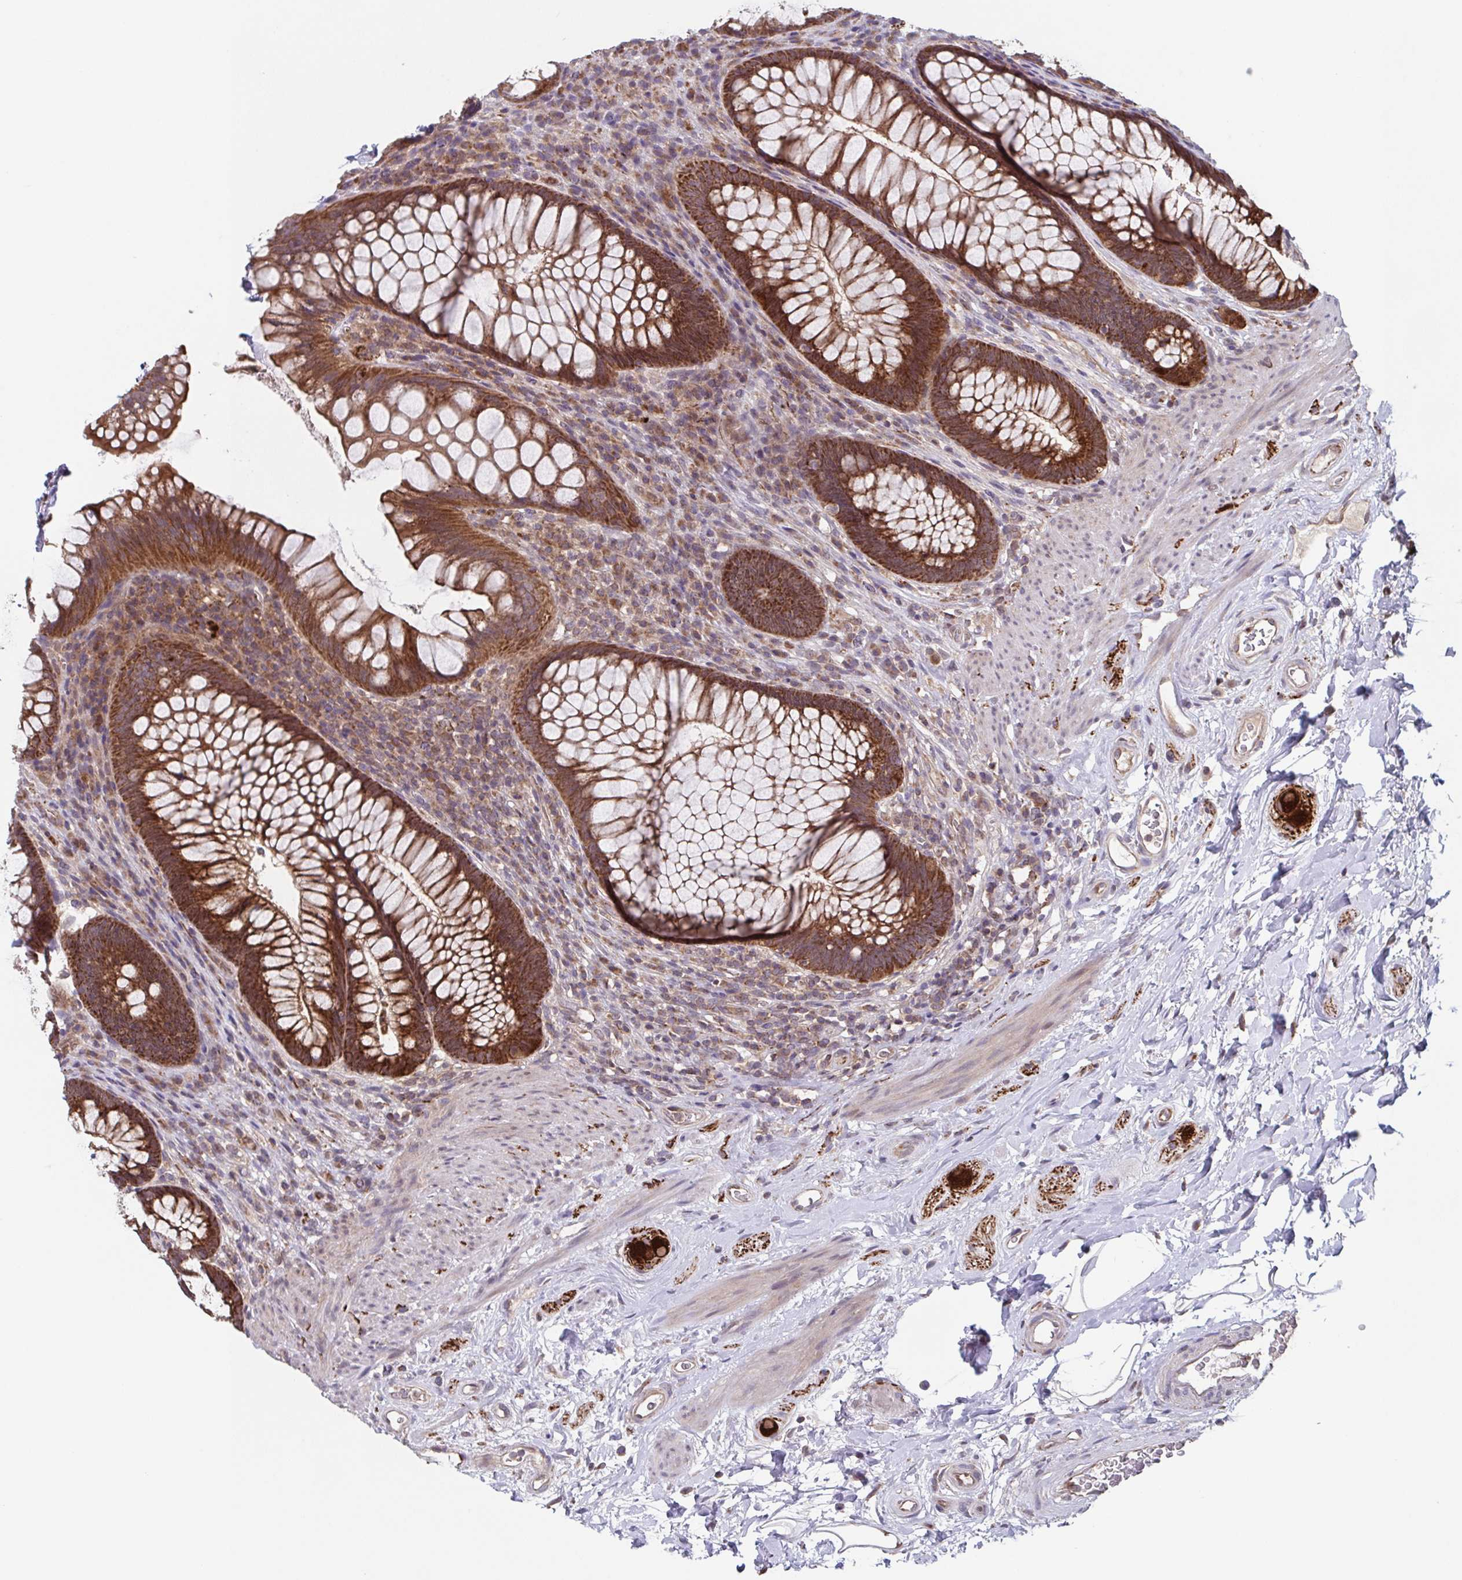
{"staining": {"intensity": "strong", "quantity": ">75%", "location": "cytoplasmic/membranous"}, "tissue": "rectum", "cell_type": "Glandular cells", "image_type": "normal", "snomed": [{"axis": "morphology", "description": "Normal tissue, NOS"}, {"axis": "topography", "description": "Smooth muscle"}, {"axis": "topography", "description": "Rectum"}], "caption": "Benign rectum demonstrates strong cytoplasmic/membranous staining in approximately >75% of glandular cells, visualized by immunohistochemistry. Nuclei are stained in blue.", "gene": "TTC19", "patient": {"sex": "male", "age": 53}}